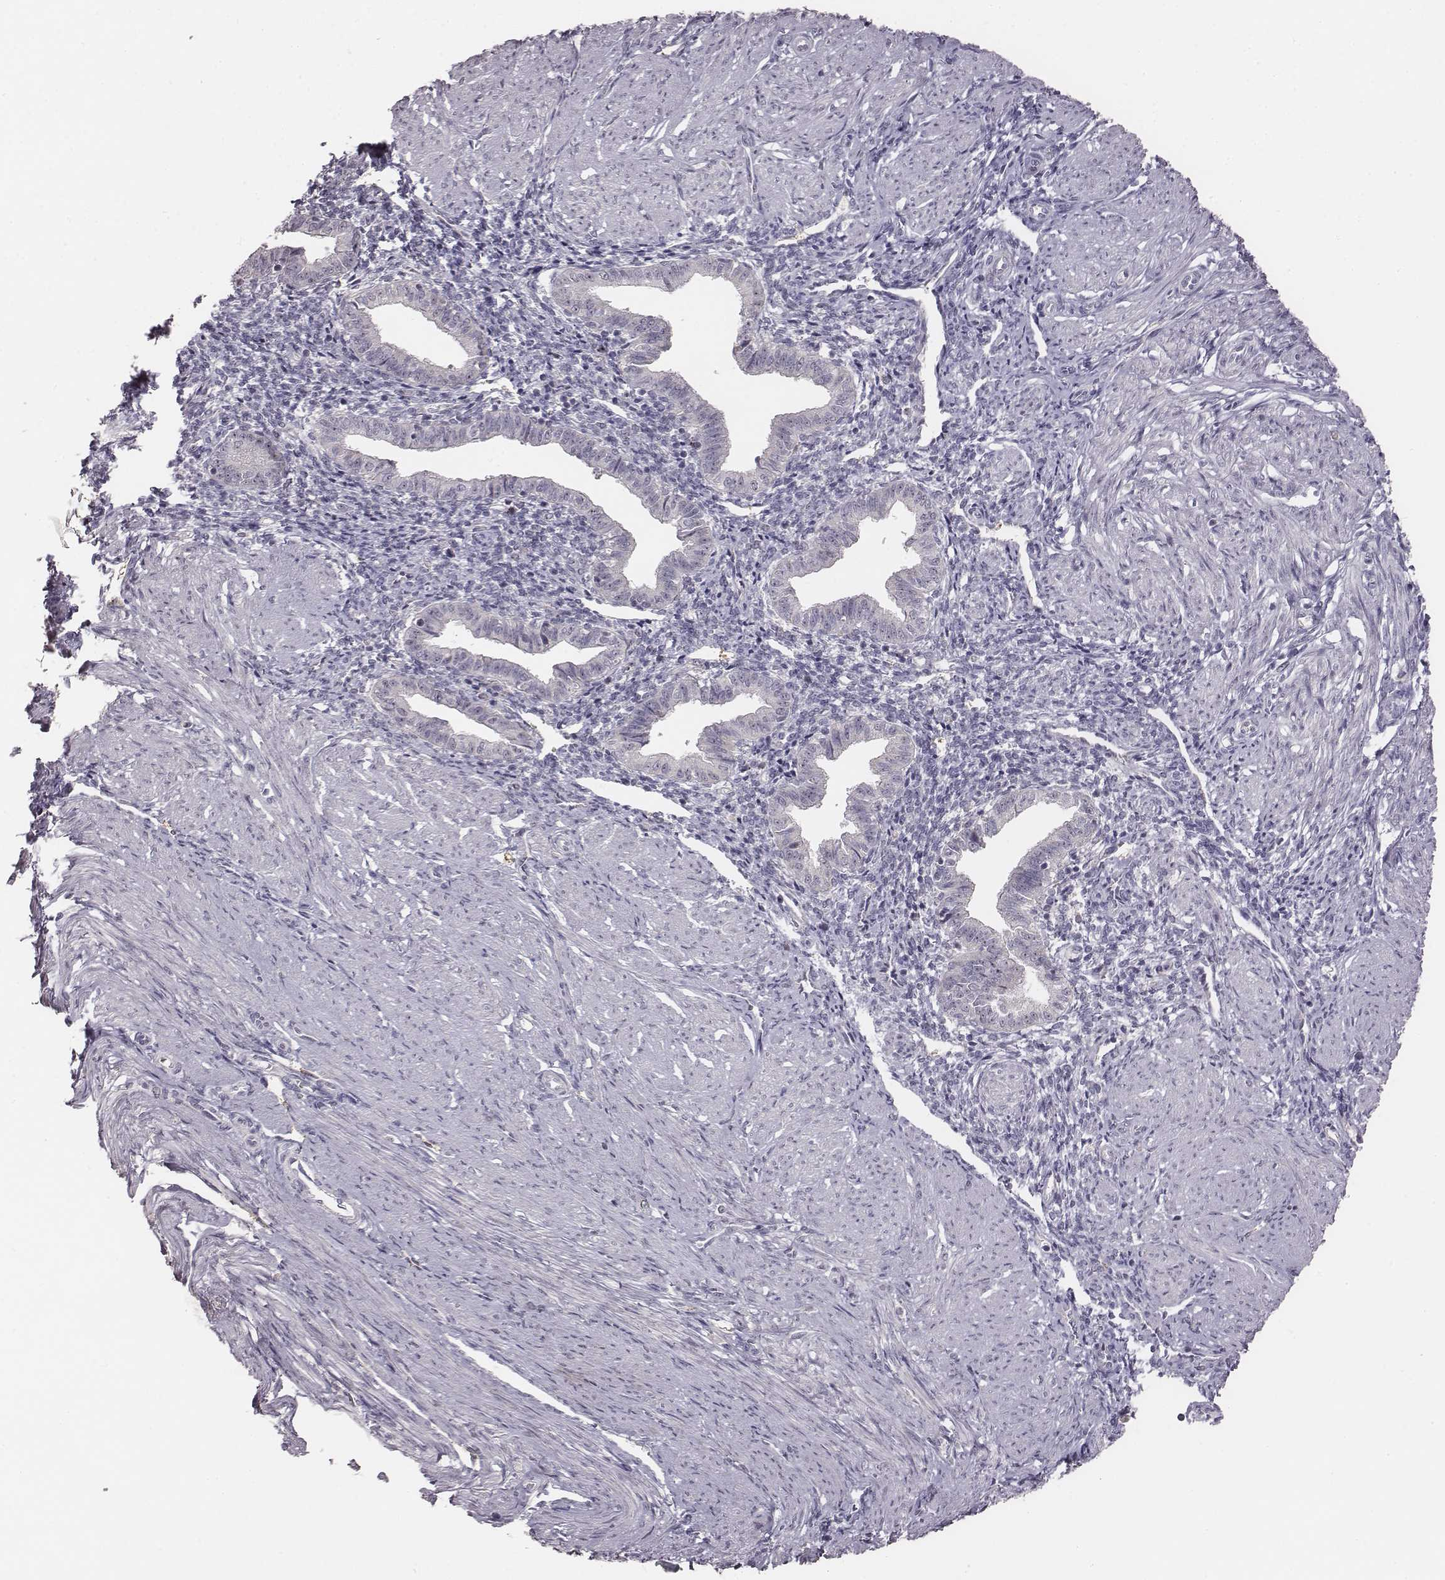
{"staining": {"intensity": "negative", "quantity": "none", "location": "none"}, "tissue": "endometrium", "cell_type": "Cells in endometrial stroma", "image_type": "normal", "snomed": [{"axis": "morphology", "description": "Normal tissue, NOS"}, {"axis": "topography", "description": "Endometrium"}], "caption": "IHC of normal endometrium demonstrates no positivity in cells in endometrial stroma.", "gene": "NIFK", "patient": {"sex": "female", "age": 37}}